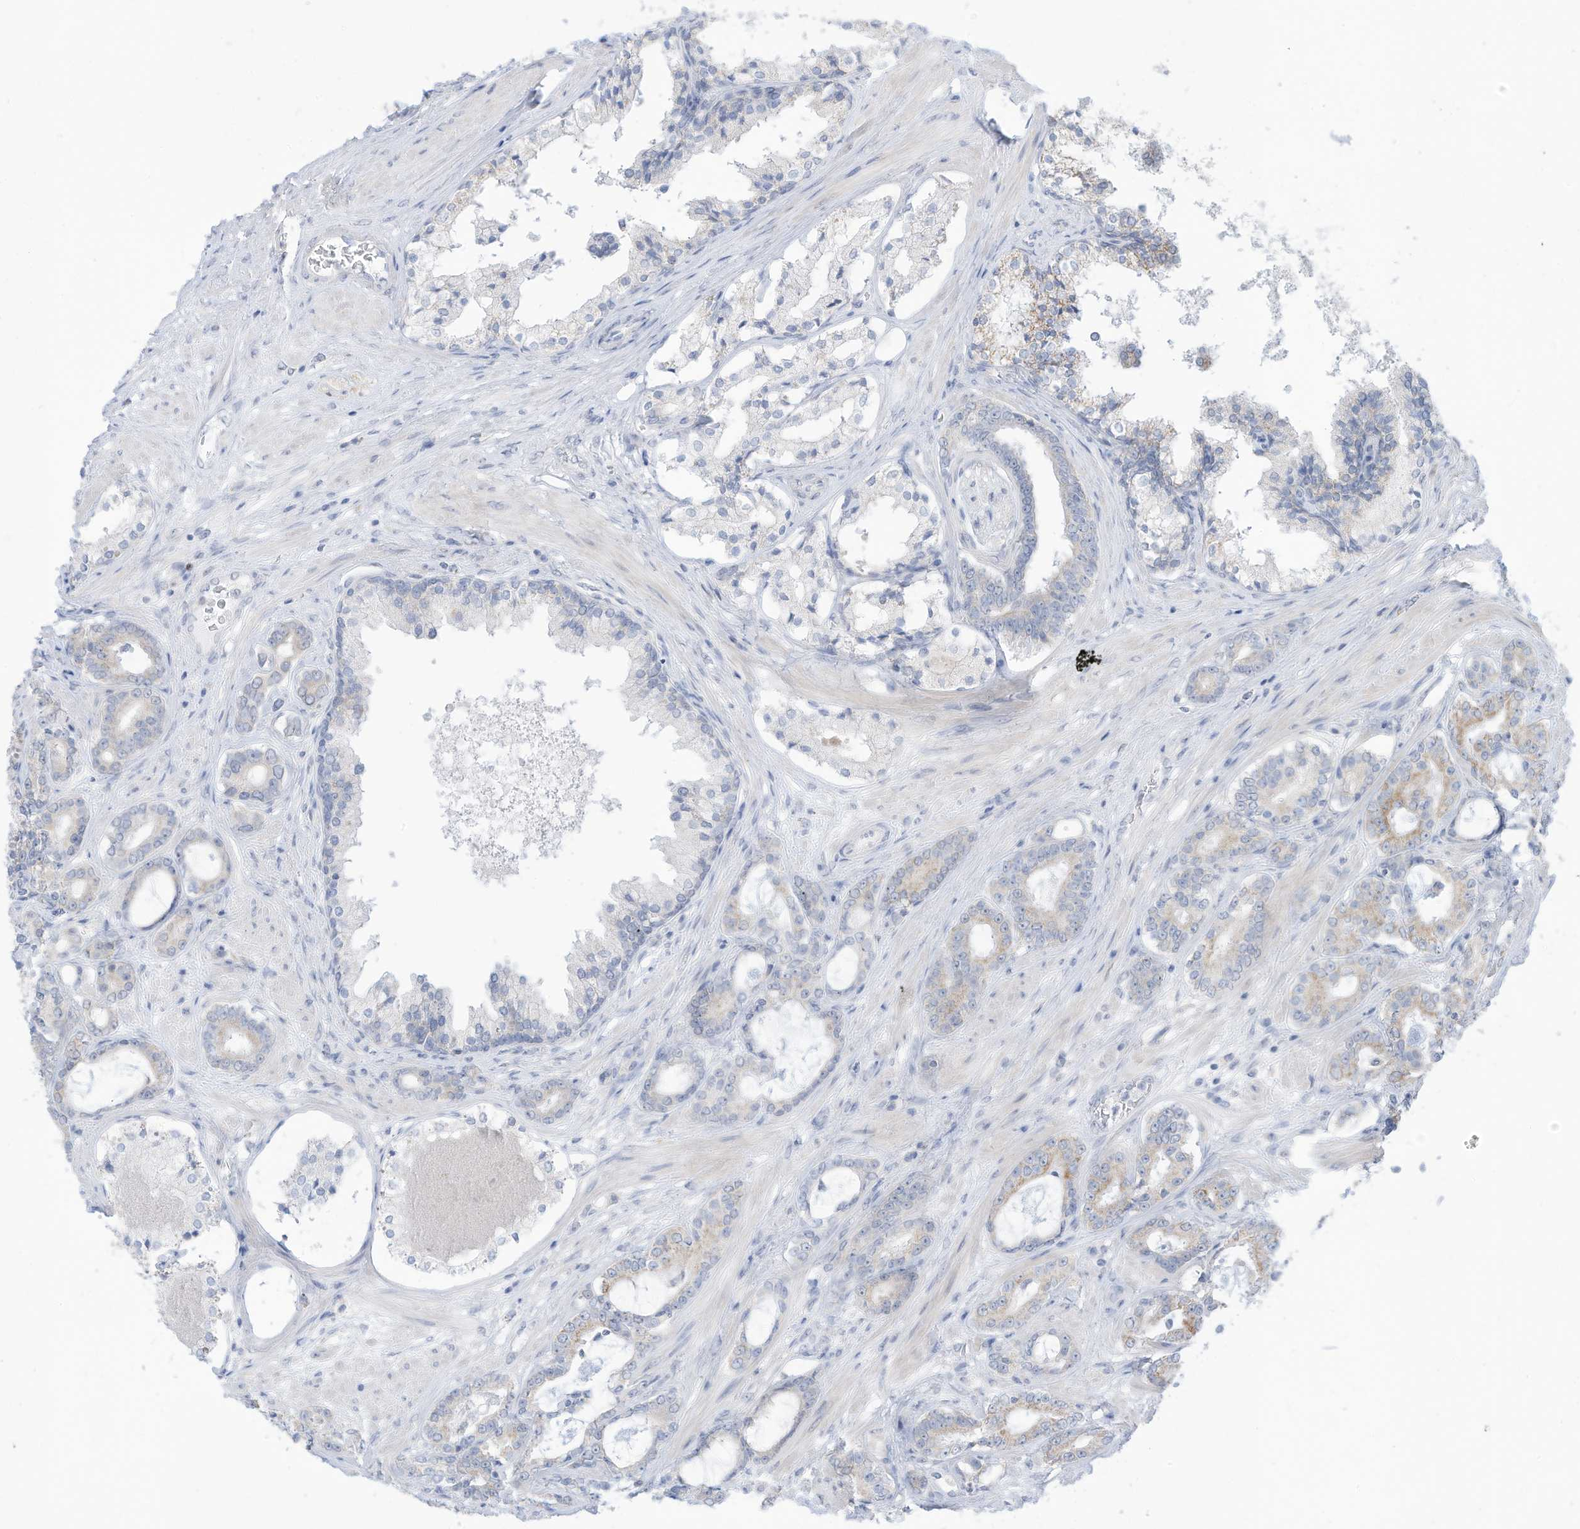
{"staining": {"intensity": "weak", "quantity": "<25%", "location": "cytoplasmic/membranous"}, "tissue": "prostate cancer", "cell_type": "Tumor cells", "image_type": "cancer", "snomed": [{"axis": "morphology", "description": "Adenocarcinoma, High grade"}, {"axis": "topography", "description": "Prostate"}], "caption": "Prostate cancer (high-grade adenocarcinoma) was stained to show a protein in brown. There is no significant positivity in tumor cells. Nuclei are stained in blue.", "gene": "OGT", "patient": {"sex": "male", "age": 58}}